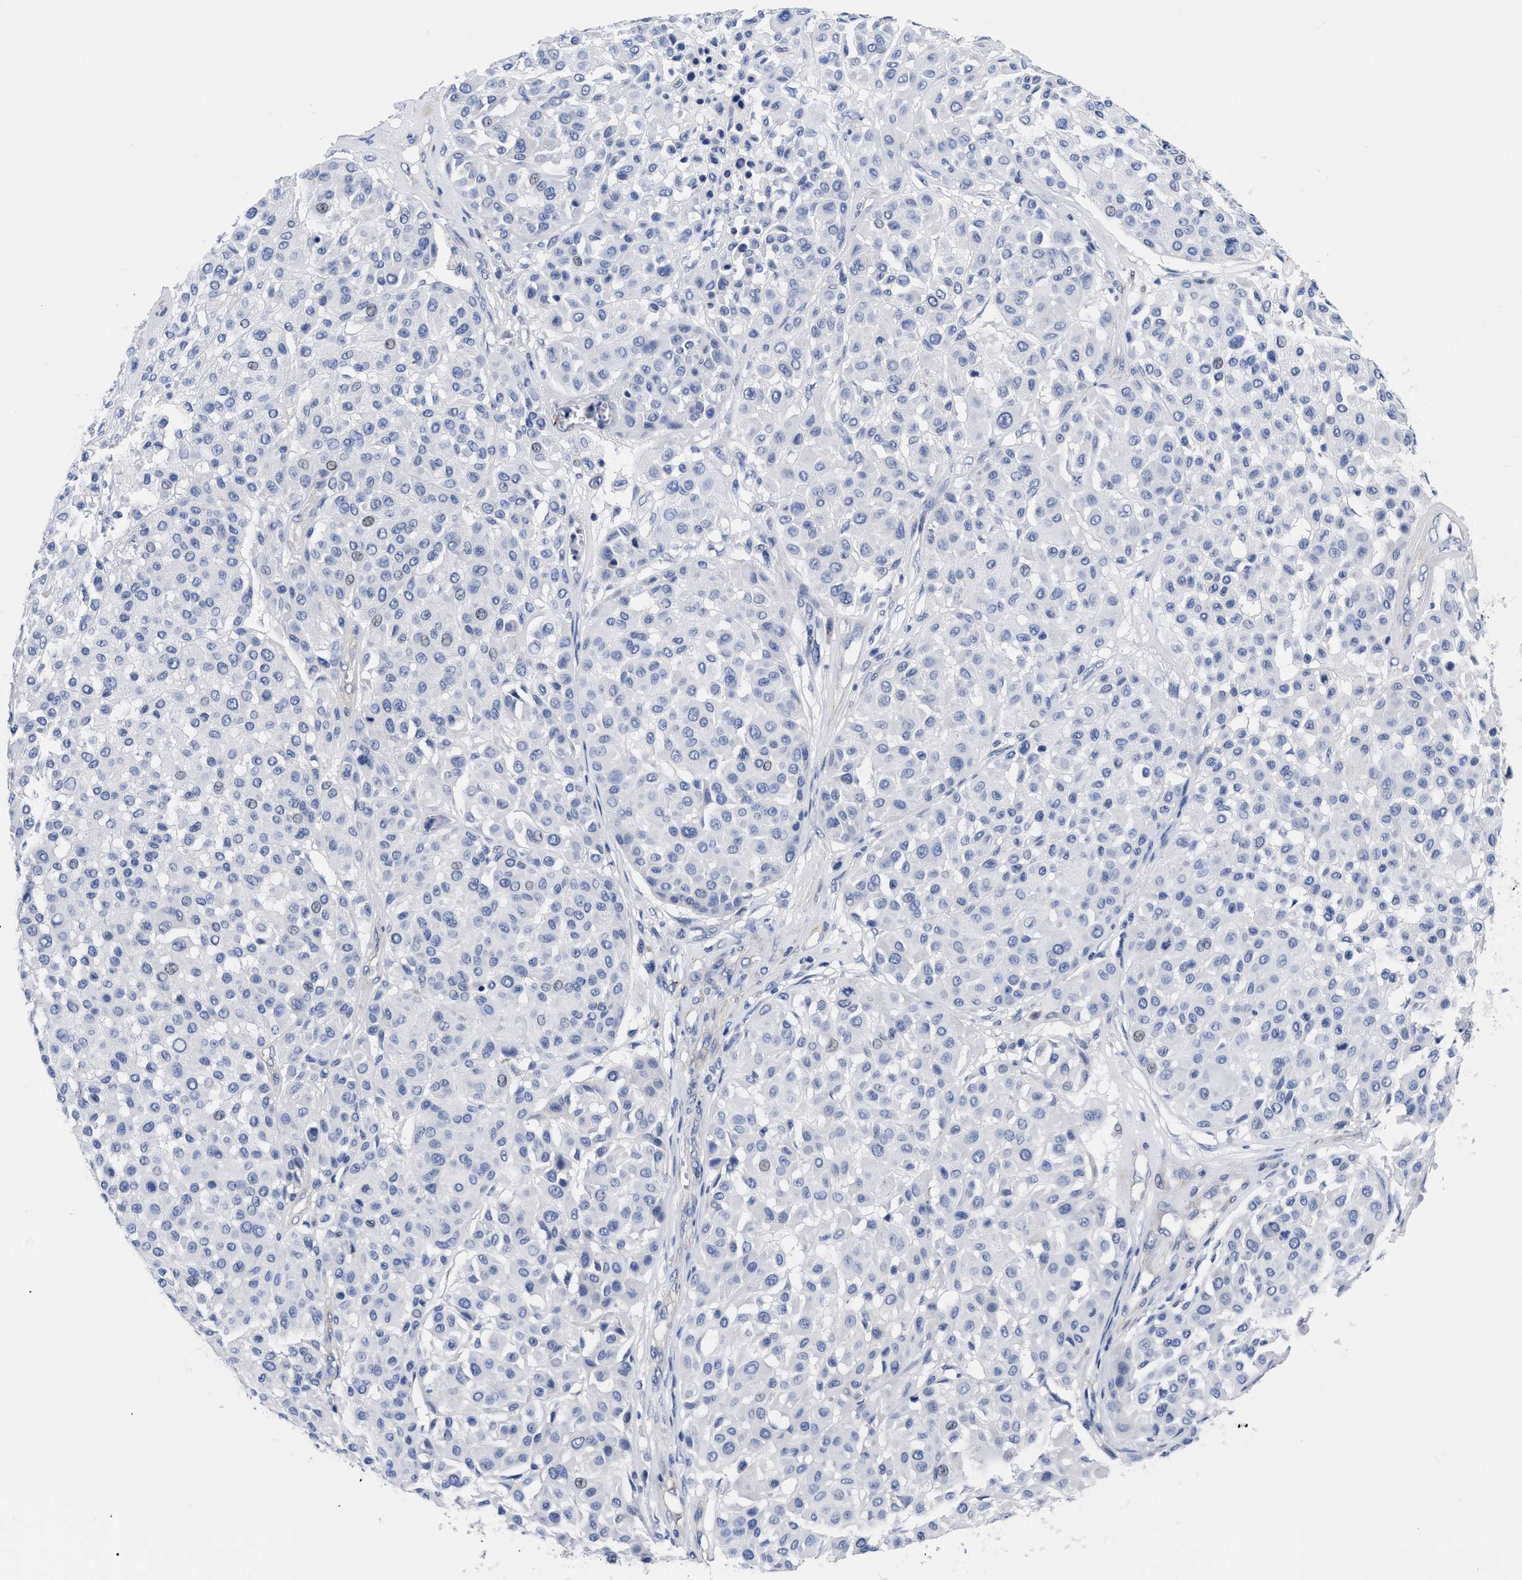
{"staining": {"intensity": "negative", "quantity": "none", "location": "none"}, "tissue": "melanoma", "cell_type": "Tumor cells", "image_type": "cancer", "snomed": [{"axis": "morphology", "description": "Malignant melanoma, Metastatic site"}, {"axis": "topography", "description": "Soft tissue"}], "caption": "There is no significant staining in tumor cells of malignant melanoma (metastatic site).", "gene": "IRAG2", "patient": {"sex": "male", "age": 41}}